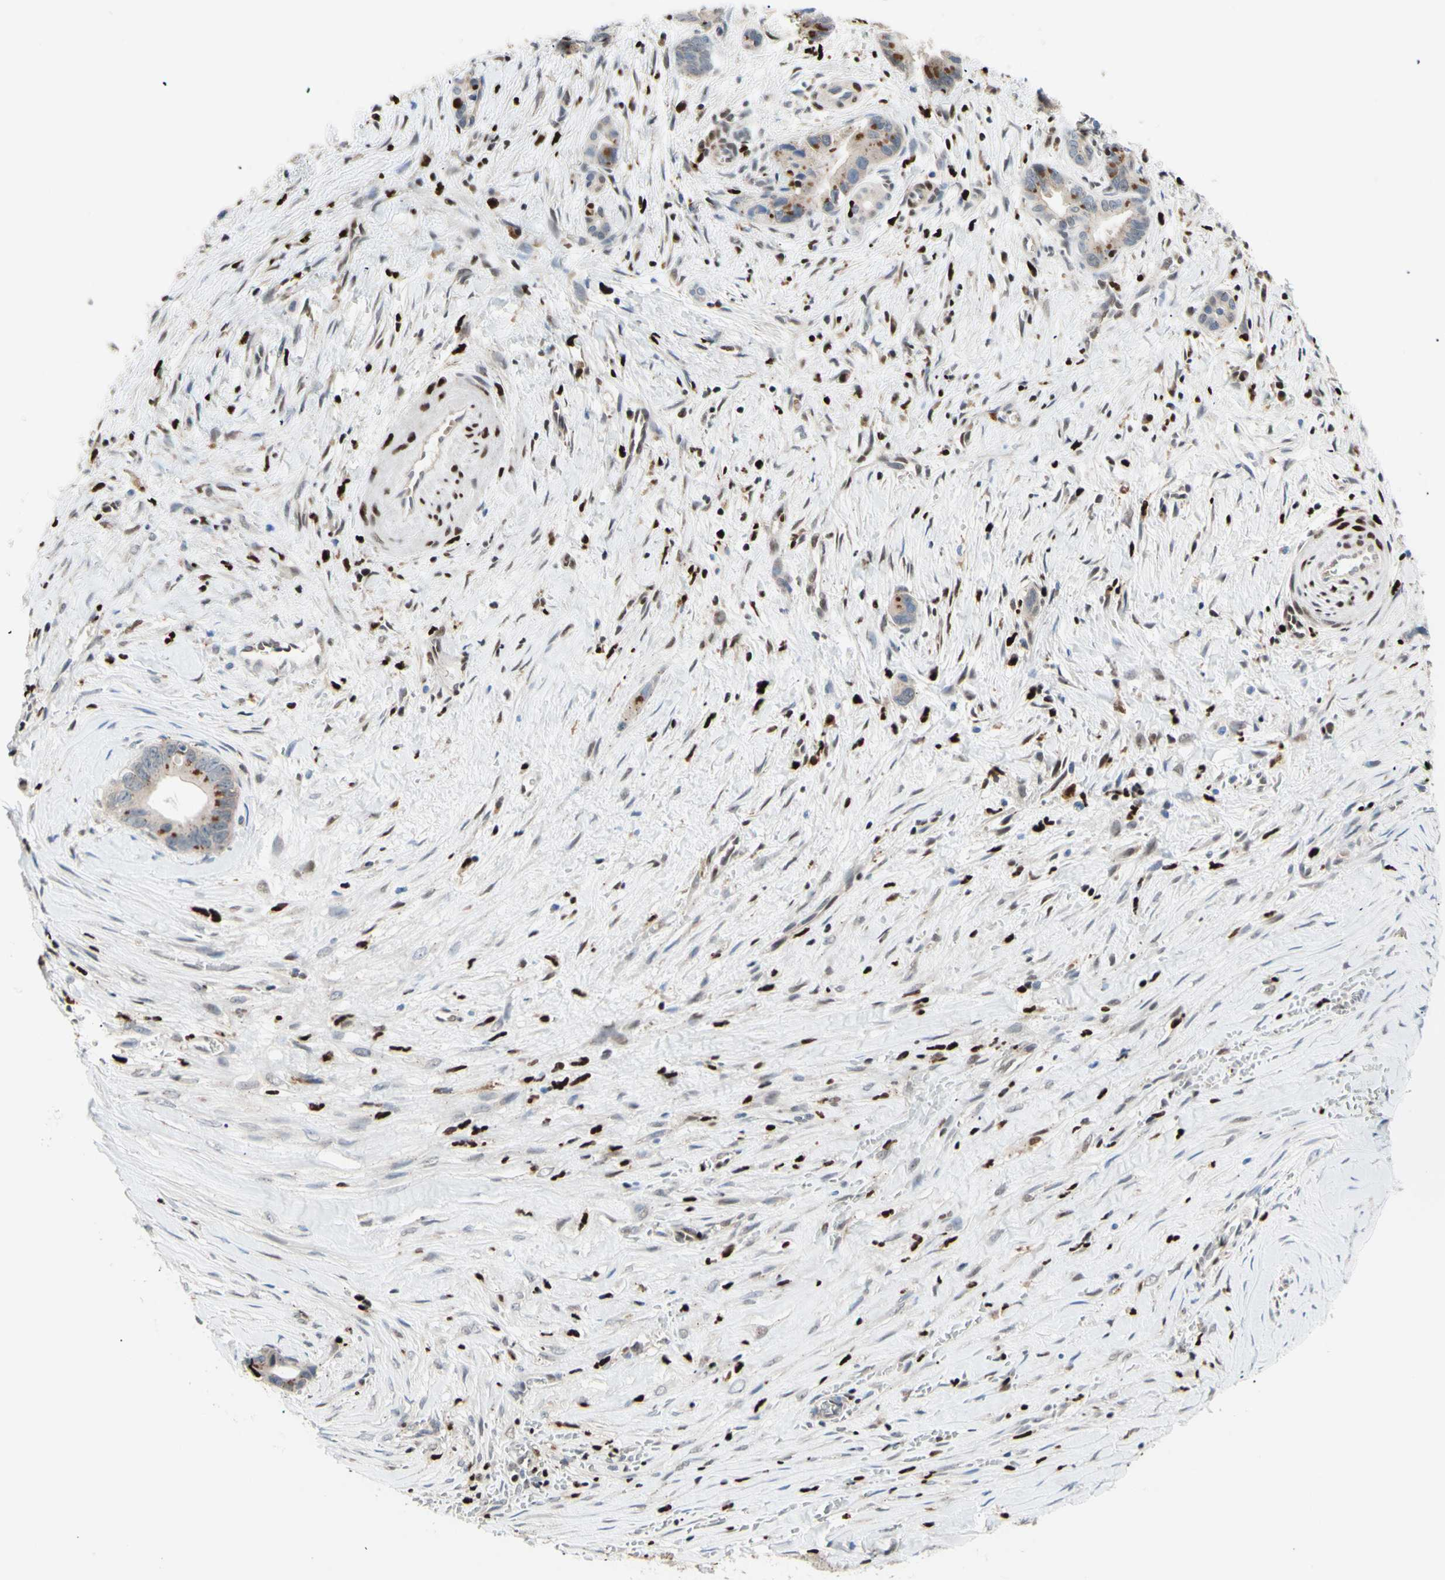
{"staining": {"intensity": "weak", "quantity": ">75%", "location": "cytoplasmic/membranous"}, "tissue": "liver cancer", "cell_type": "Tumor cells", "image_type": "cancer", "snomed": [{"axis": "morphology", "description": "Cholangiocarcinoma"}, {"axis": "topography", "description": "Liver"}], "caption": "Protein staining exhibits weak cytoplasmic/membranous positivity in approximately >75% of tumor cells in liver cancer (cholangiocarcinoma). The staining was performed using DAB (3,3'-diaminobenzidine), with brown indicating positive protein expression. Nuclei are stained blue with hematoxylin.", "gene": "EED", "patient": {"sex": "female", "age": 55}}